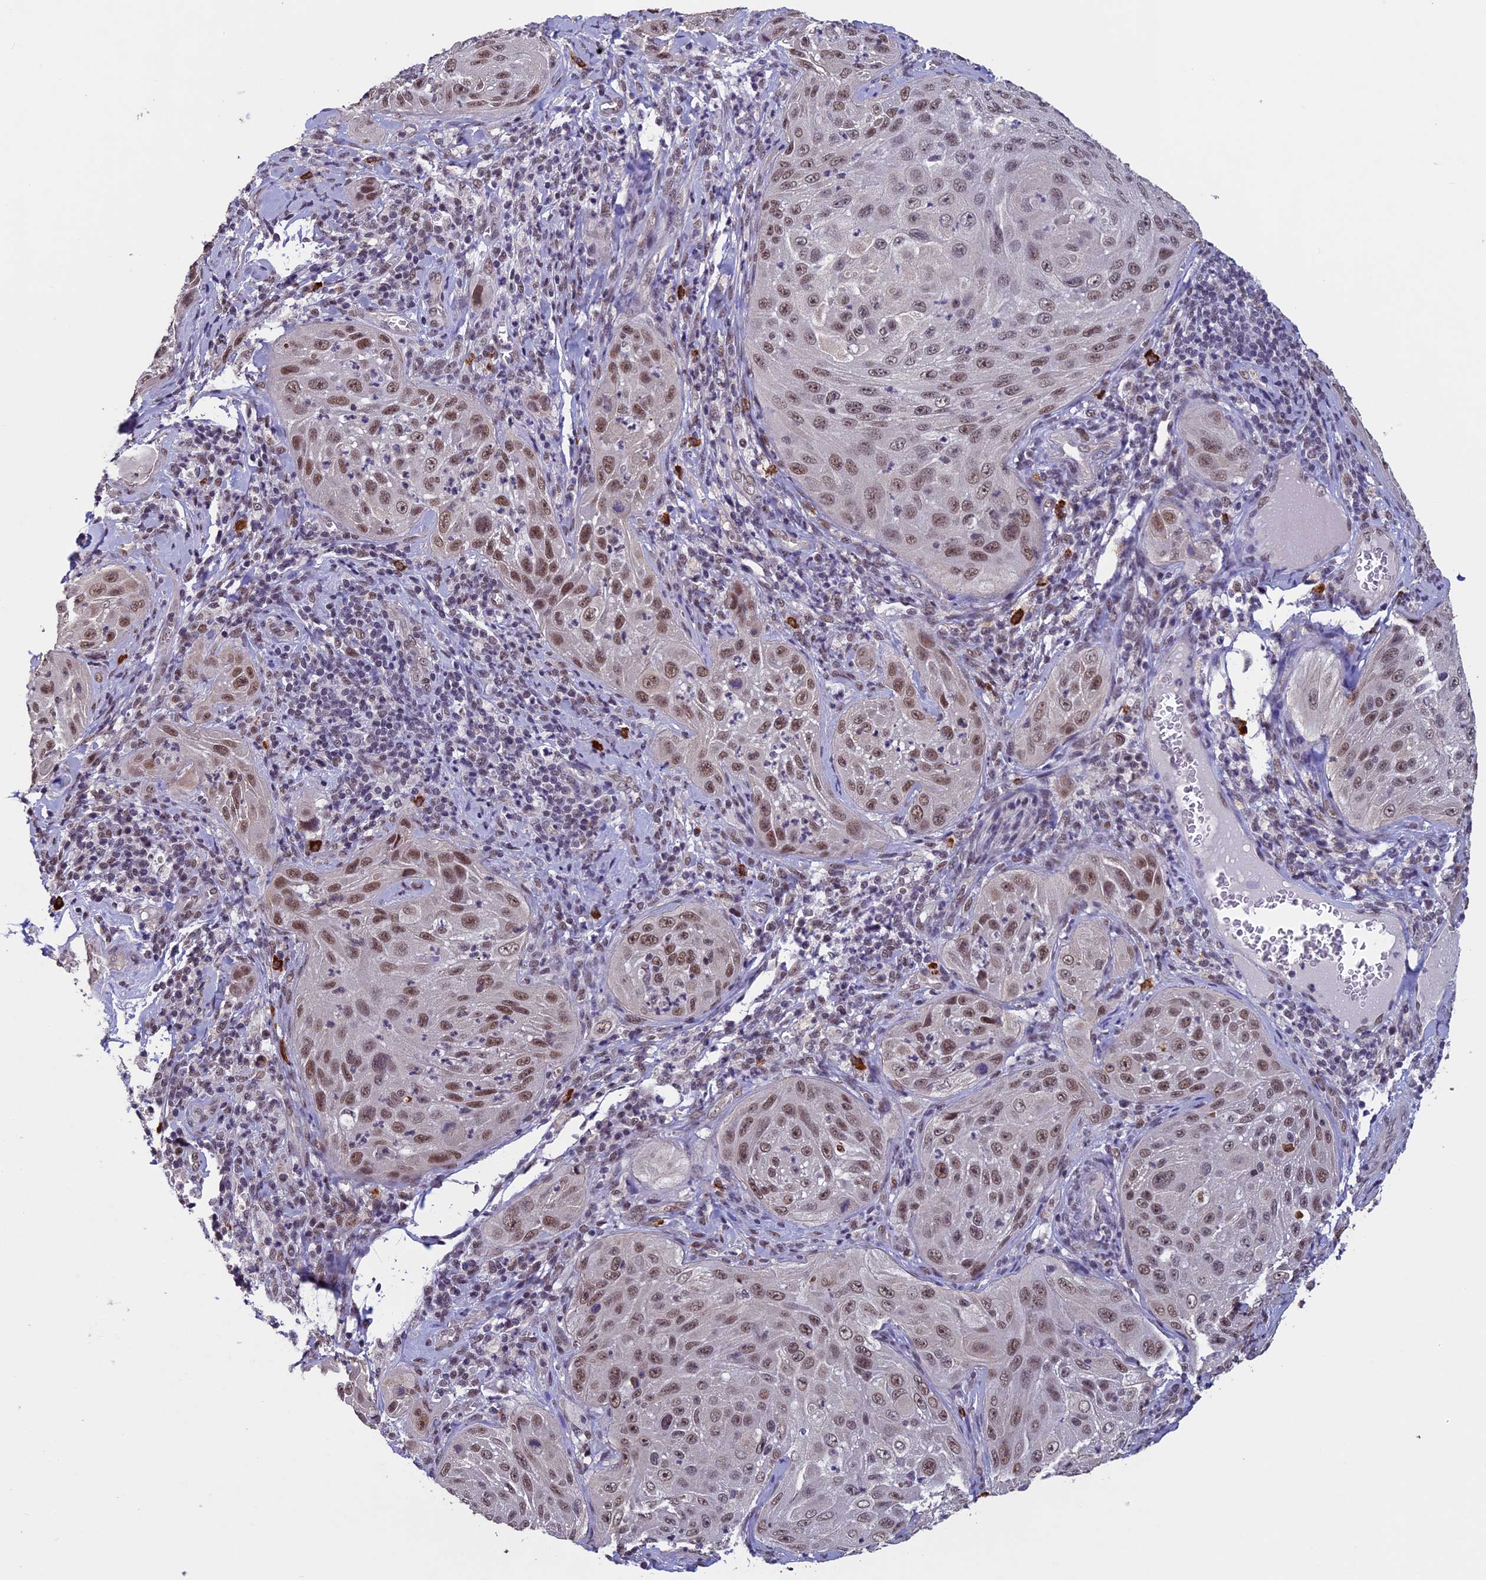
{"staining": {"intensity": "moderate", "quantity": ">75%", "location": "nuclear"}, "tissue": "cervical cancer", "cell_type": "Tumor cells", "image_type": "cancer", "snomed": [{"axis": "morphology", "description": "Squamous cell carcinoma, NOS"}, {"axis": "topography", "description": "Cervix"}], "caption": "This histopathology image displays IHC staining of cervical squamous cell carcinoma, with medium moderate nuclear positivity in approximately >75% of tumor cells.", "gene": "RNF40", "patient": {"sex": "female", "age": 42}}